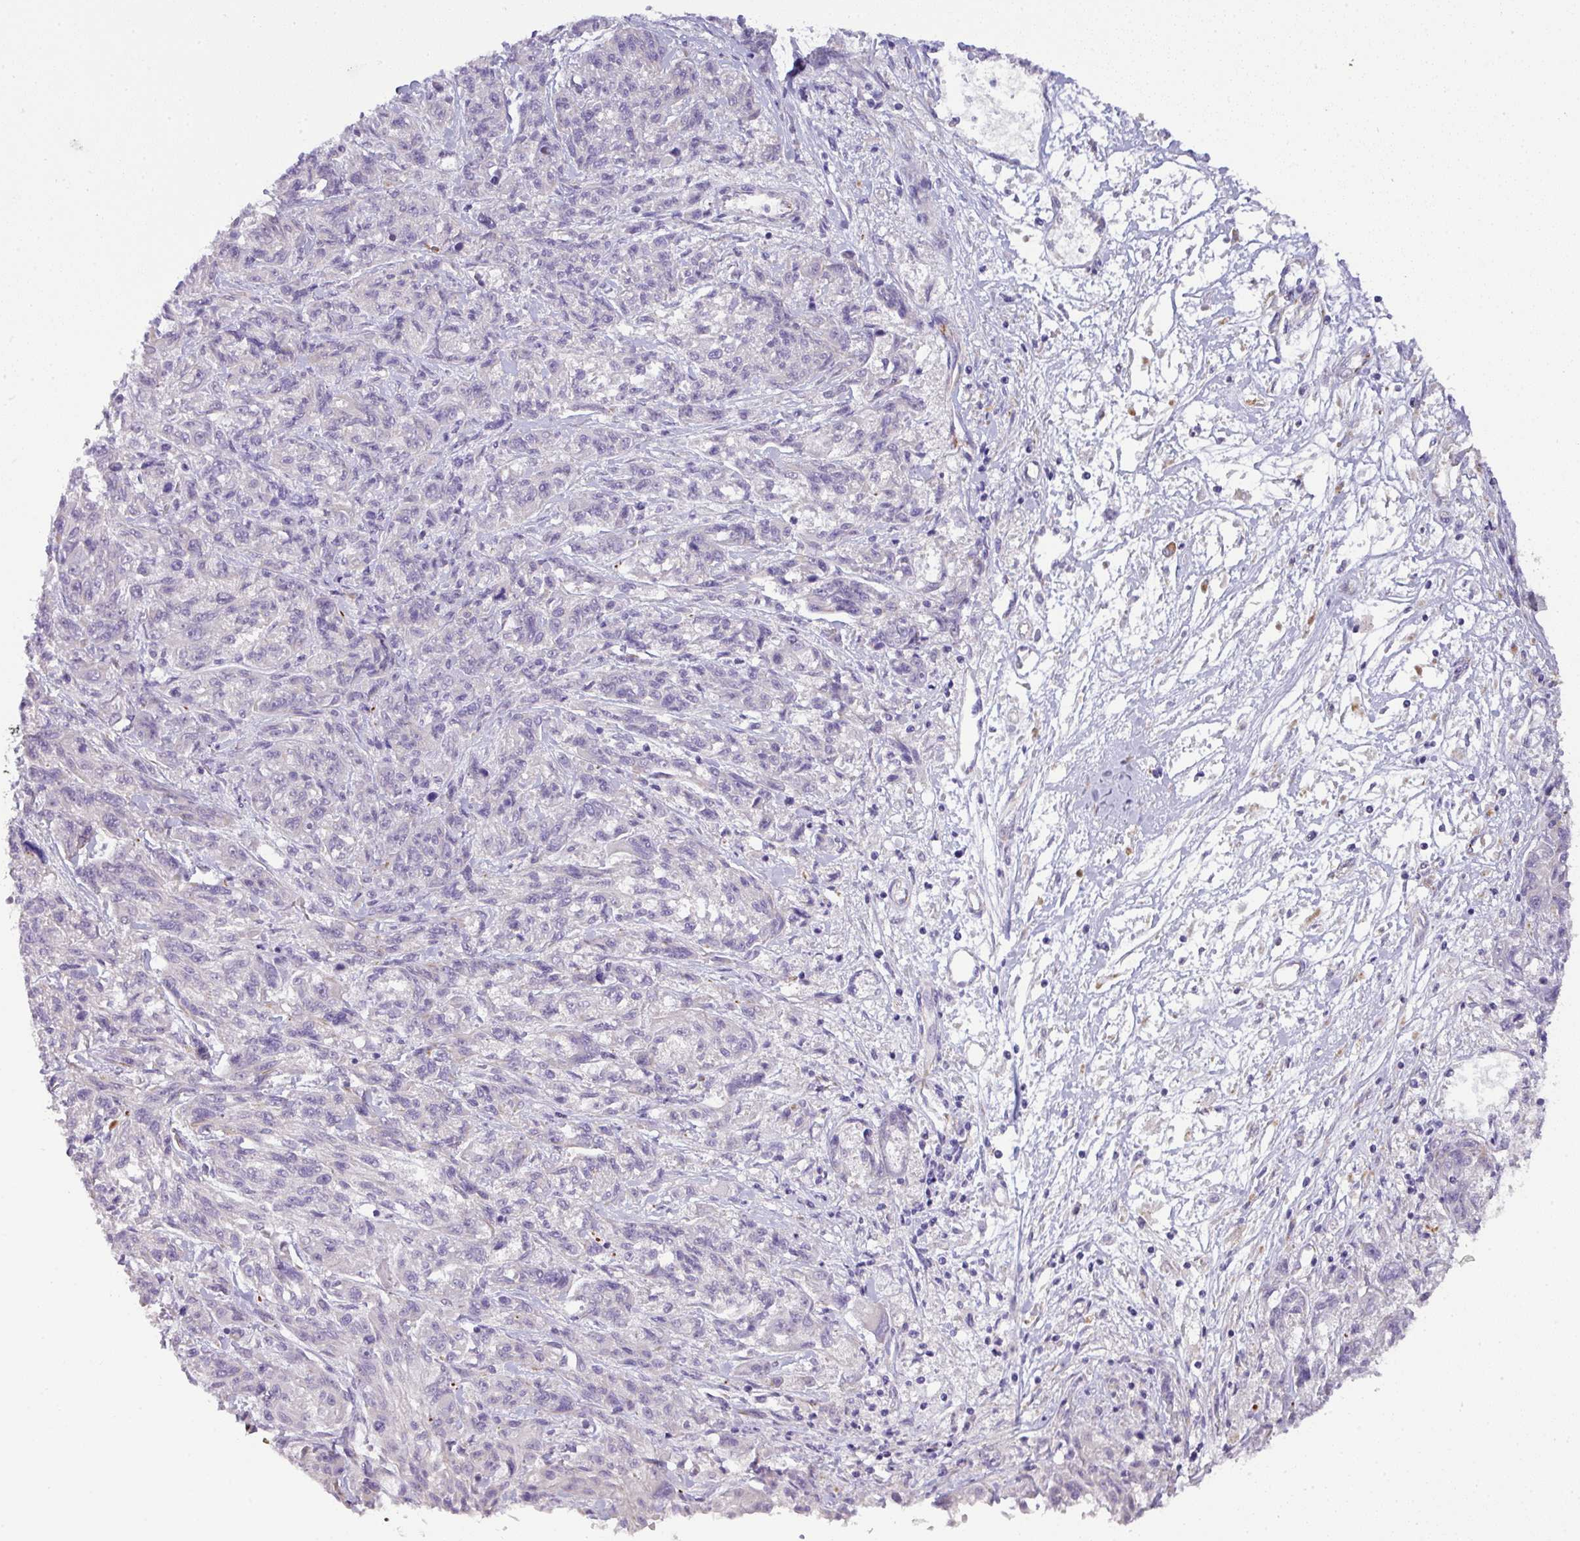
{"staining": {"intensity": "negative", "quantity": "none", "location": "none"}, "tissue": "melanoma", "cell_type": "Tumor cells", "image_type": "cancer", "snomed": [{"axis": "morphology", "description": "Malignant melanoma, NOS"}, {"axis": "topography", "description": "Skin"}], "caption": "DAB (3,3'-diaminobenzidine) immunohistochemical staining of melanoma displays no significant staining in tumor cells. Brightfield microscopy of IHC stained with DAB (brown) and hematoxylin (blue), captured at high magnification.", "gene": "ENSG00000273748", "patient": {"sex": "male", "age": 53}}